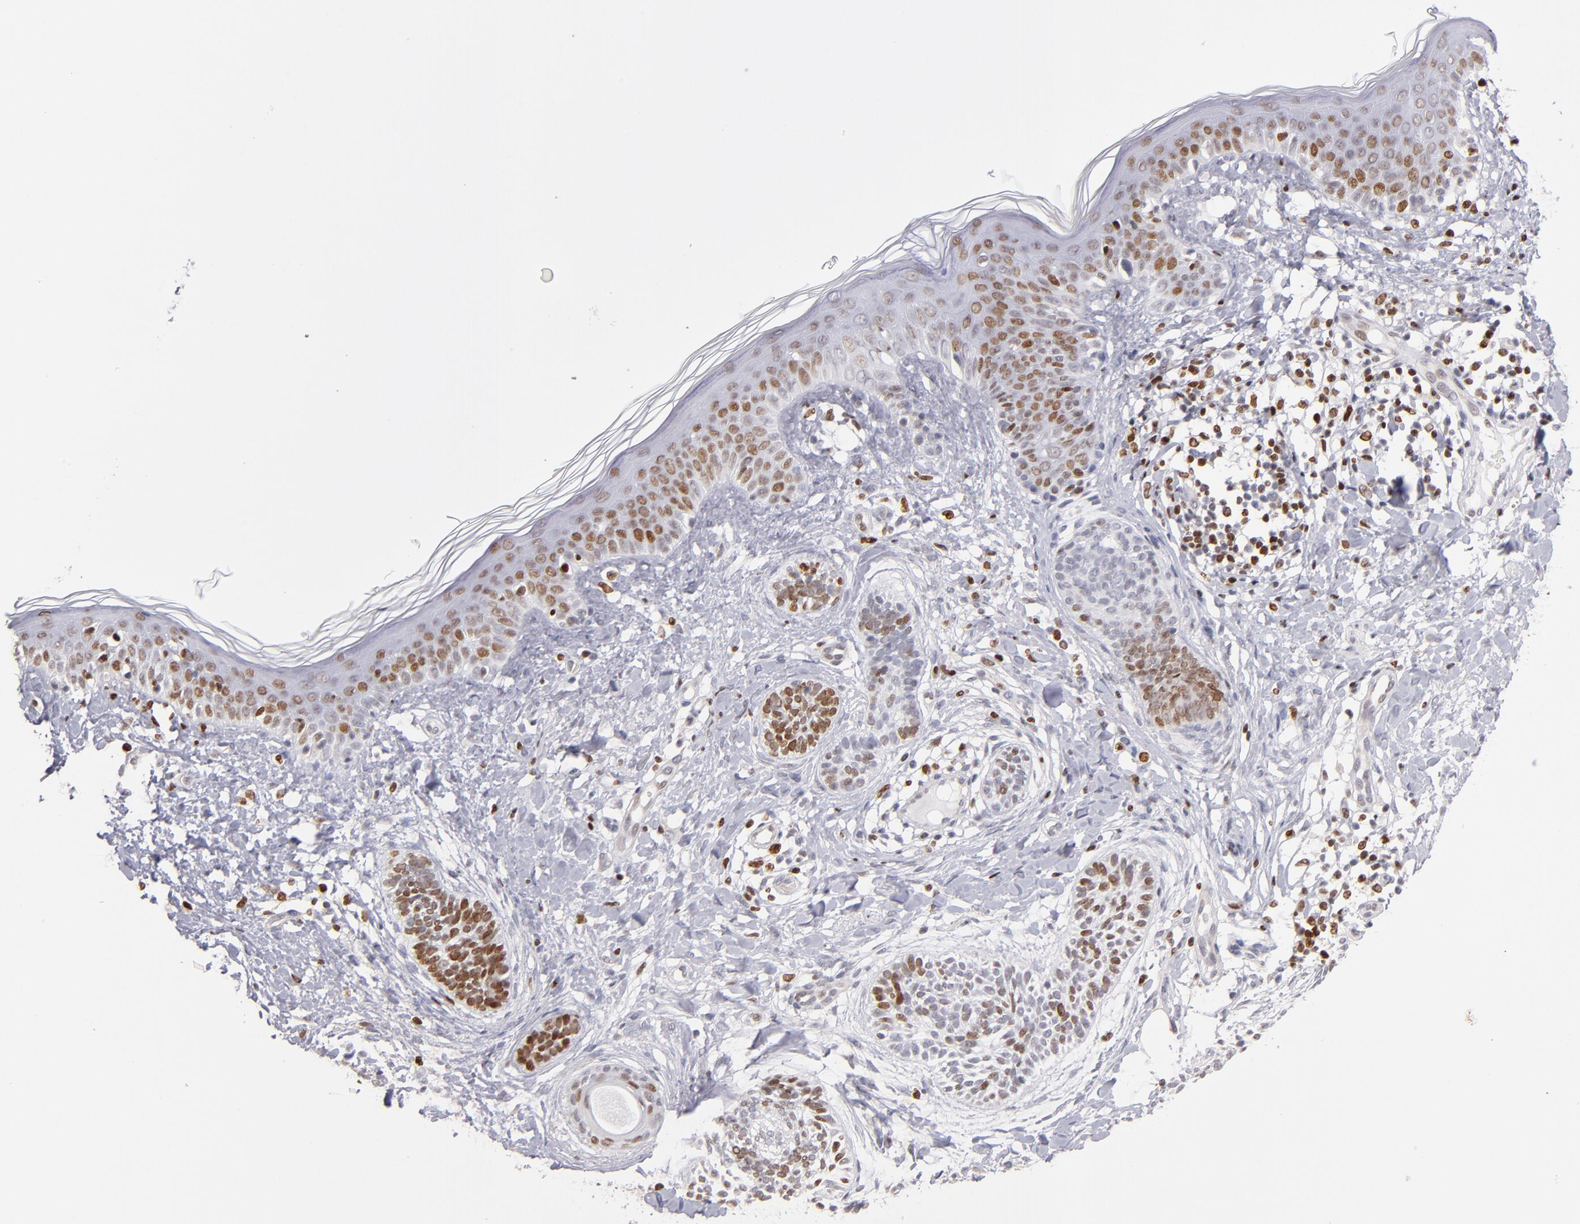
{"staining": {"intensity": "moderate", "quantity": "<25%", "location": "nuclear"}, "tissue": "skin cancer", "cell_type": "Tumor cells", "image_type": "cancer", "snomed": [{"axis": "morphology", "description": "Normal tissue, NOS"}, {"axis": "morphology", "description": "Basal cell carcinoma"}, {"axis": "topography", "description": "Skin"}], "caption": "Skin basal cell carcinoma stained with DAB immunohistochemistry reveals low levels of moderate nuclear positivity in approximately <25% of tumor cells. The protein is shown in brown color, while the nuclei are stained blue.", "gene": "POLA1", "patient": {"sex": "male", "age": 63}}